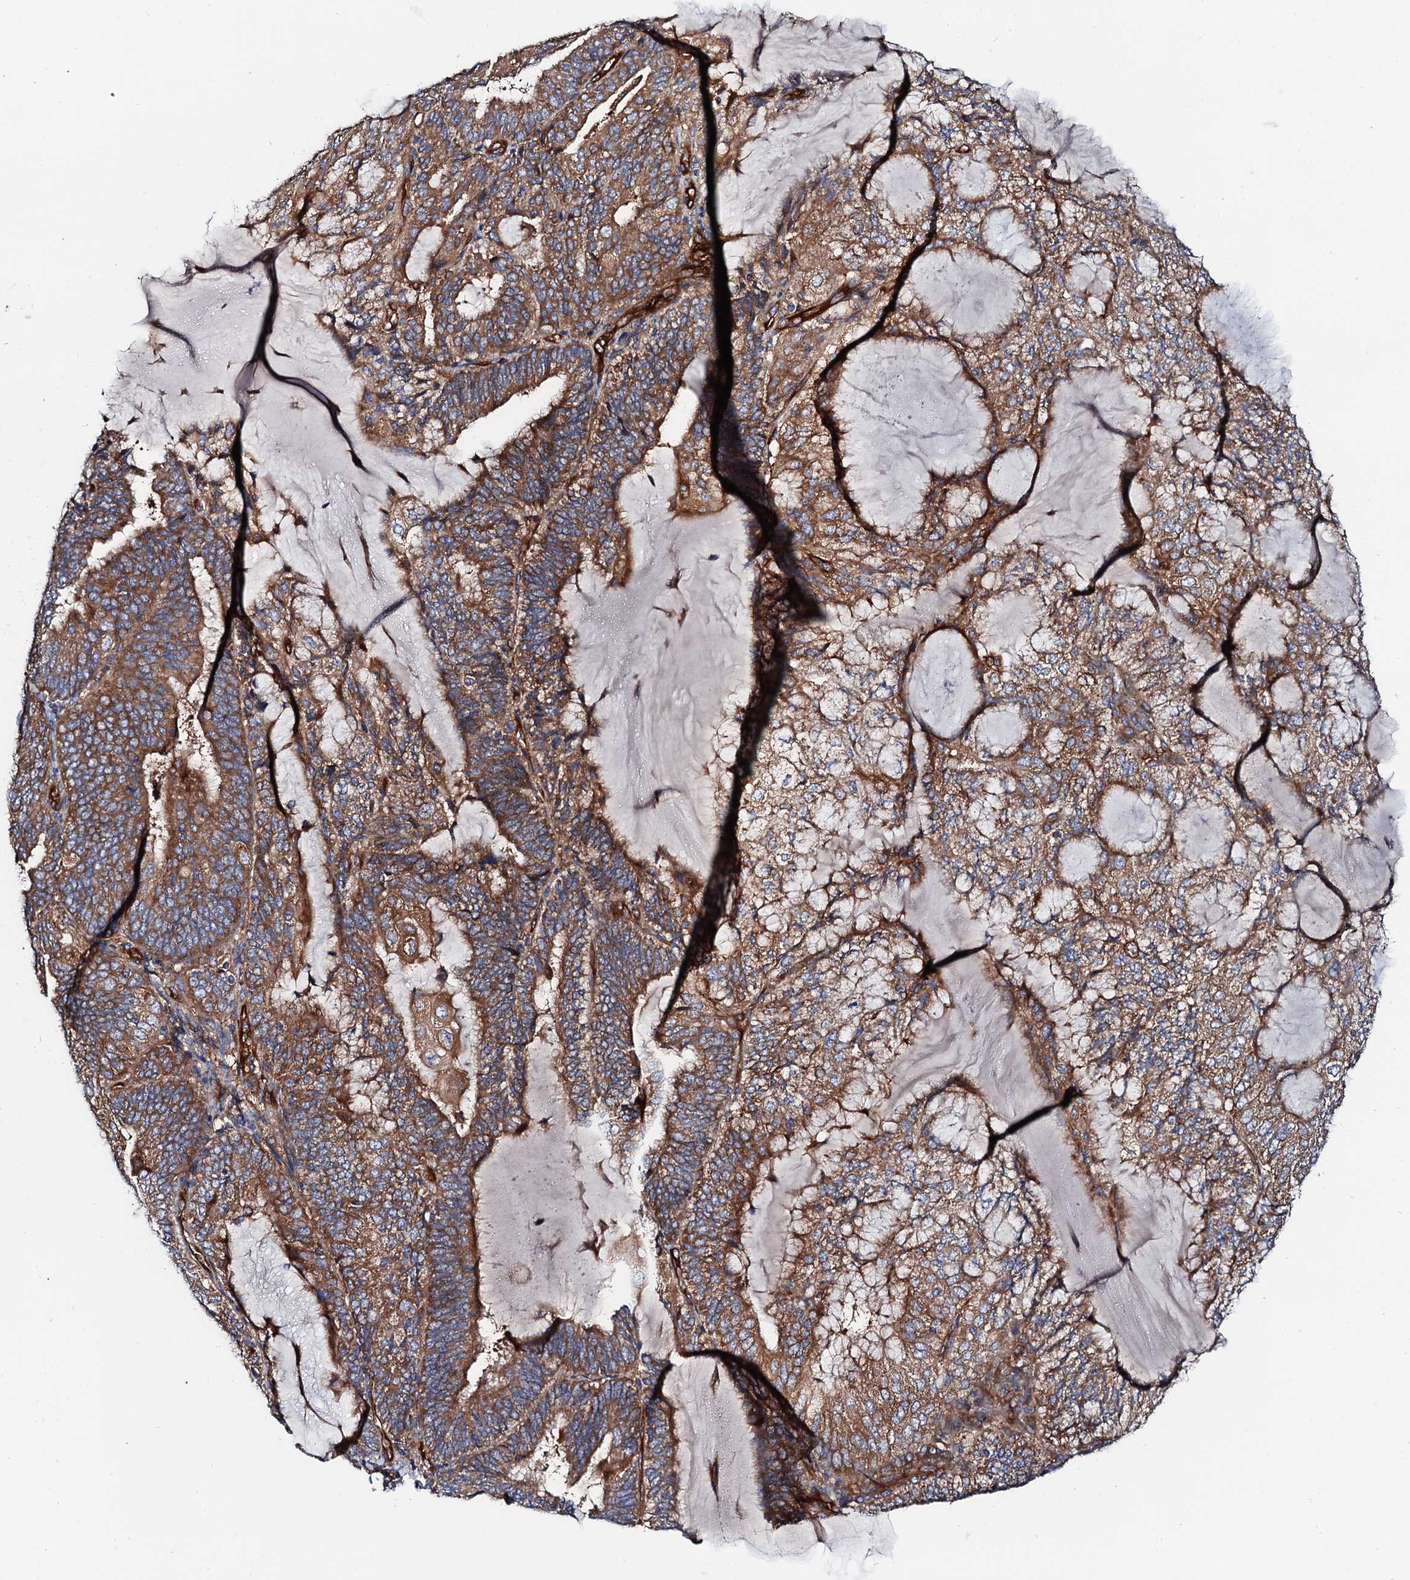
{"staining": {"intensity": "moderate", "quantity": ">75%", "location": "cytoplasmic/membranous"}, "tissue": "endometrial cancer", "cell_type": "Tumor cells", "image_type": "cancer", "snomed": [{"axis": "morphology", "description": "Adenocarcinoma, NOS"}, {"axis": "topography", "description": "Endometrium"}], "caption": "A medium amount of moderate cytoplasmic/membranous positivity is identified in approximately >75% of tumor cells in endometrial adenocarcinoma tissue.", "gene": "MRPL48", "patient": {"sex": "female", "age": 81}}